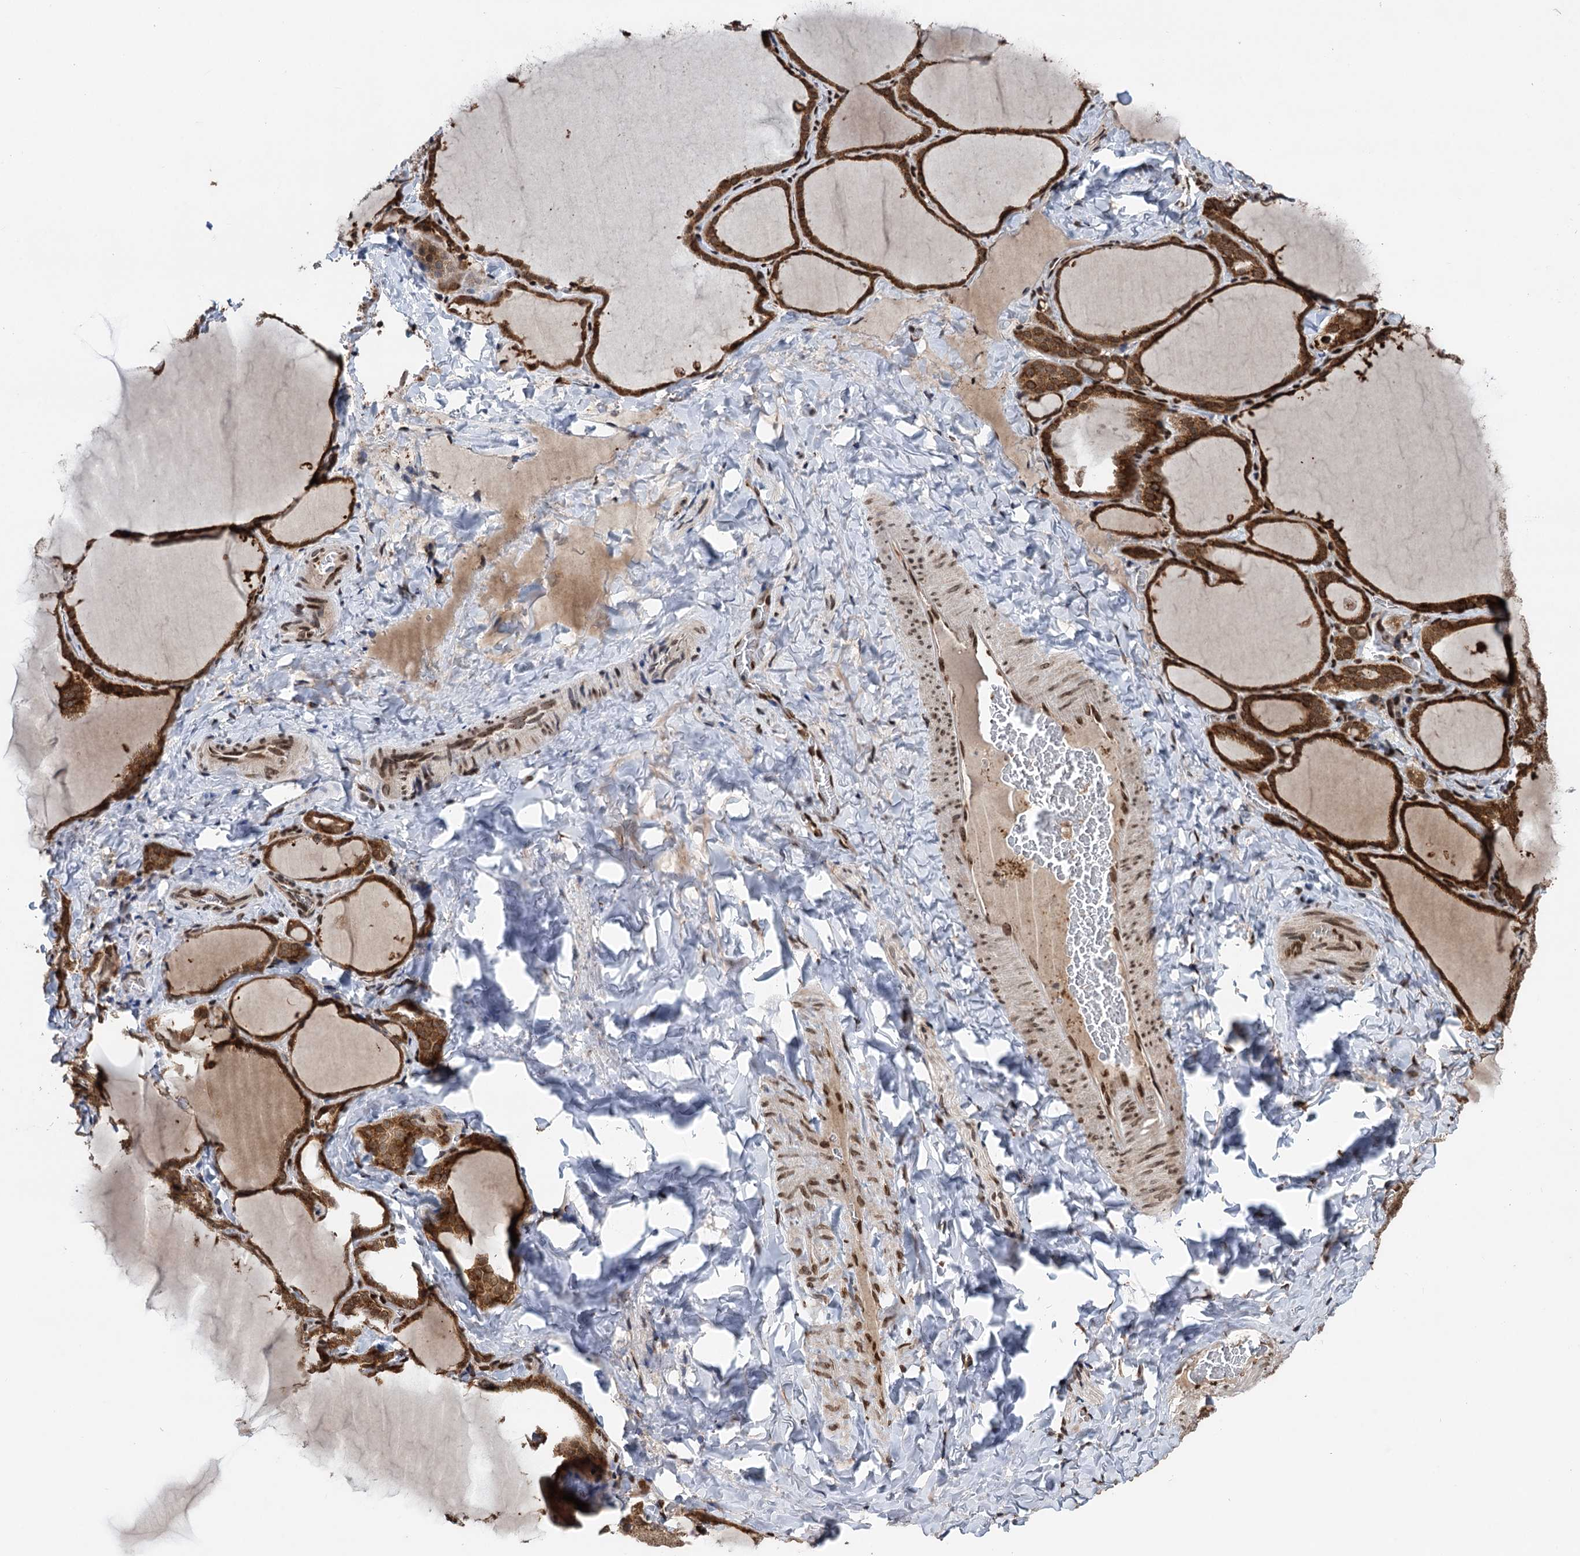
{"staining": {"intensity": "strong", "quantity": ">75%", "location": "cytoplasmic/membranous,nuclear"}, "tissue": "thyroid gland", "cell_type": "Glandular cells", "image_type": "normal", "snomed": [{"axis": "morphology", "description": "Normal tissue, NOS"}, {"axis": "topography", "description": "Thyroid gland"}], "caption": "This is a micrograph of immunohistochemistry staining of benign thyroid gland, which shows strong staining in the cytoplasmic/membranous,nuclear of glandular cells.", "gene": "MESD", "patient": {"sex": "female", "age": 22}}